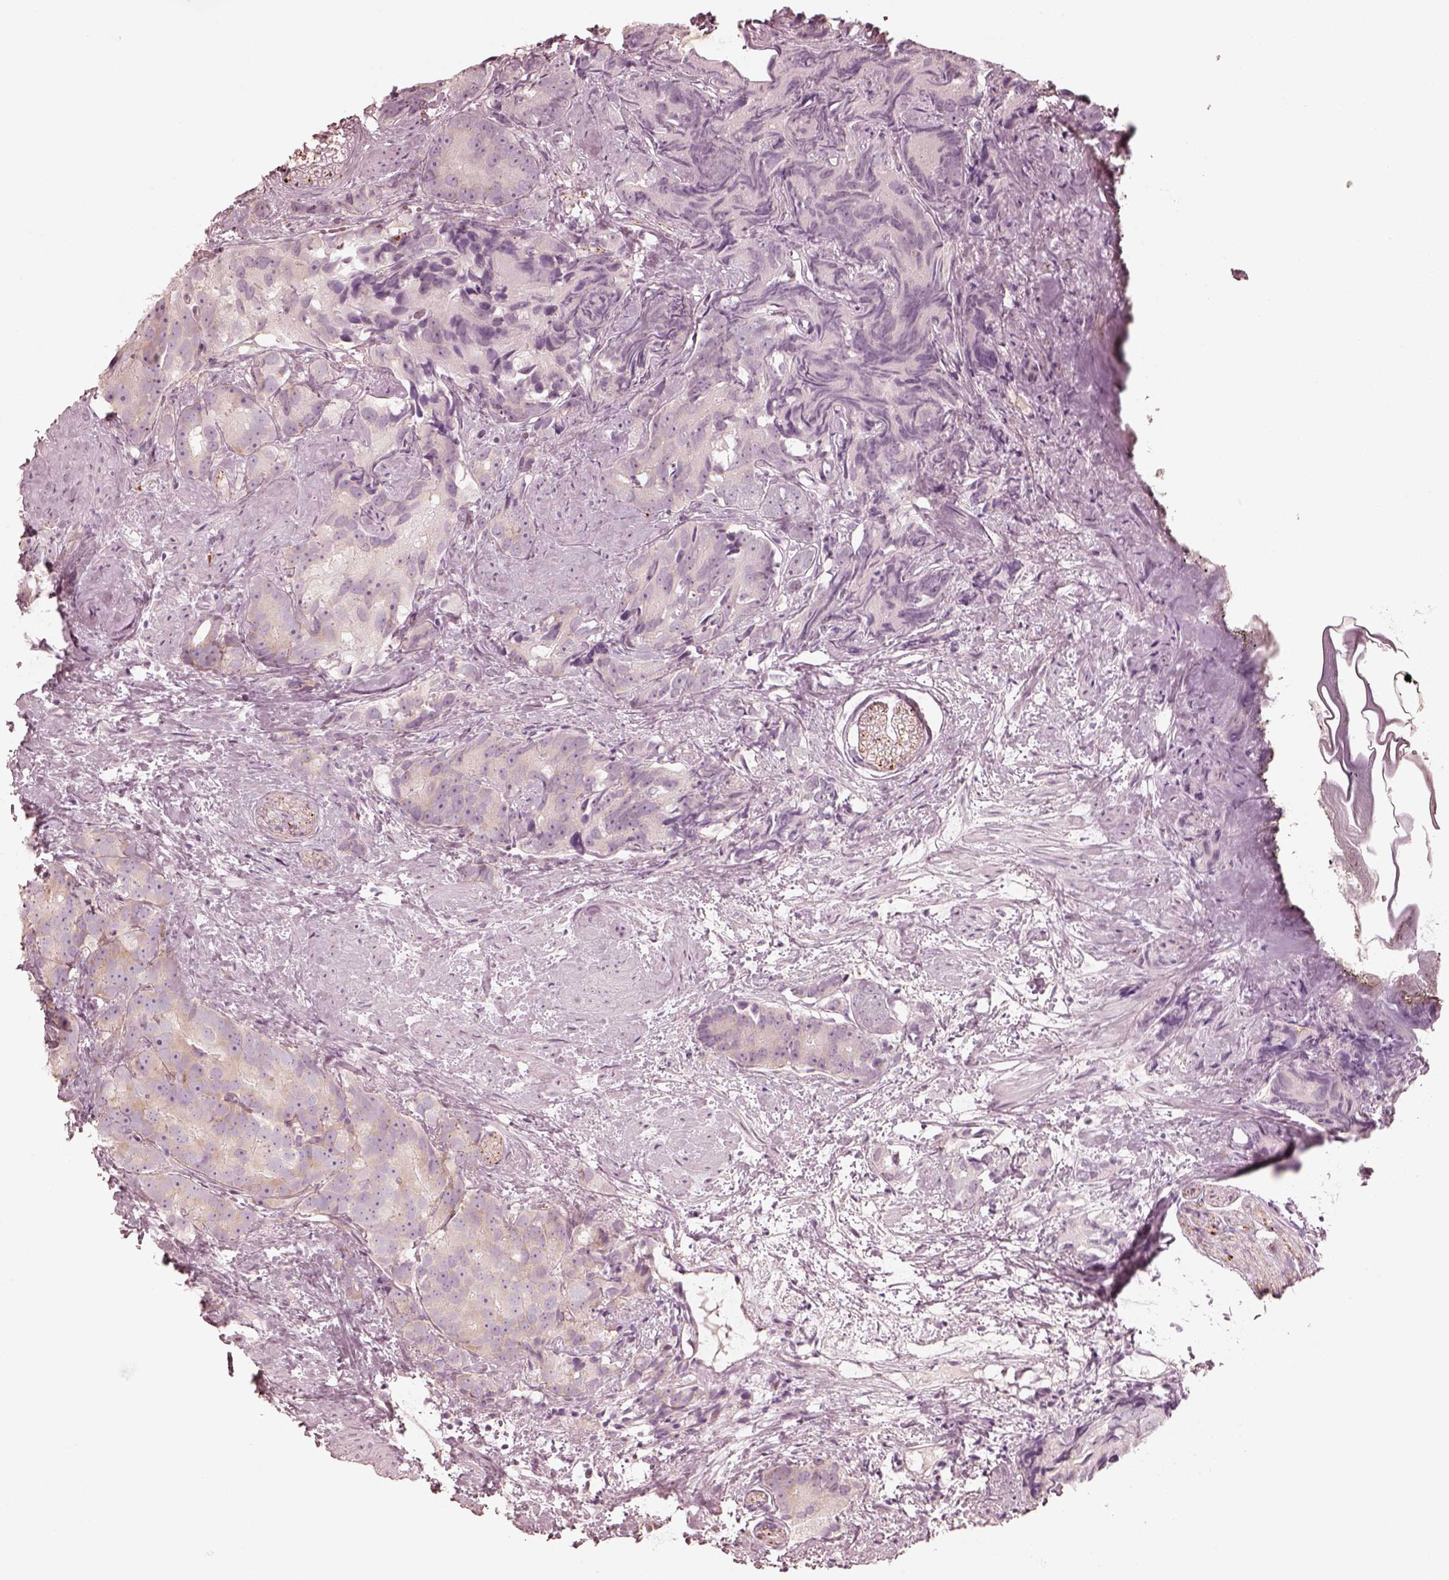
{"staining": {"intensity": "negative", "quantity": "none", "location": "none"}, "tissue": "prostate cancer", "cell_type": "Tumor cells", "image_type": "cancer", "snomed": [{"axis": "morphology", "description": "Adenocarcinoma, High grade"}, {"axis": "topography", "description": "Prostate"}], "caption": "Tumor cells show no significant protein expression in prostate cancer. Nuclei are stained in blue.", "gene": "RAB3C", "patient": {"sex": "male", "age": 90}}